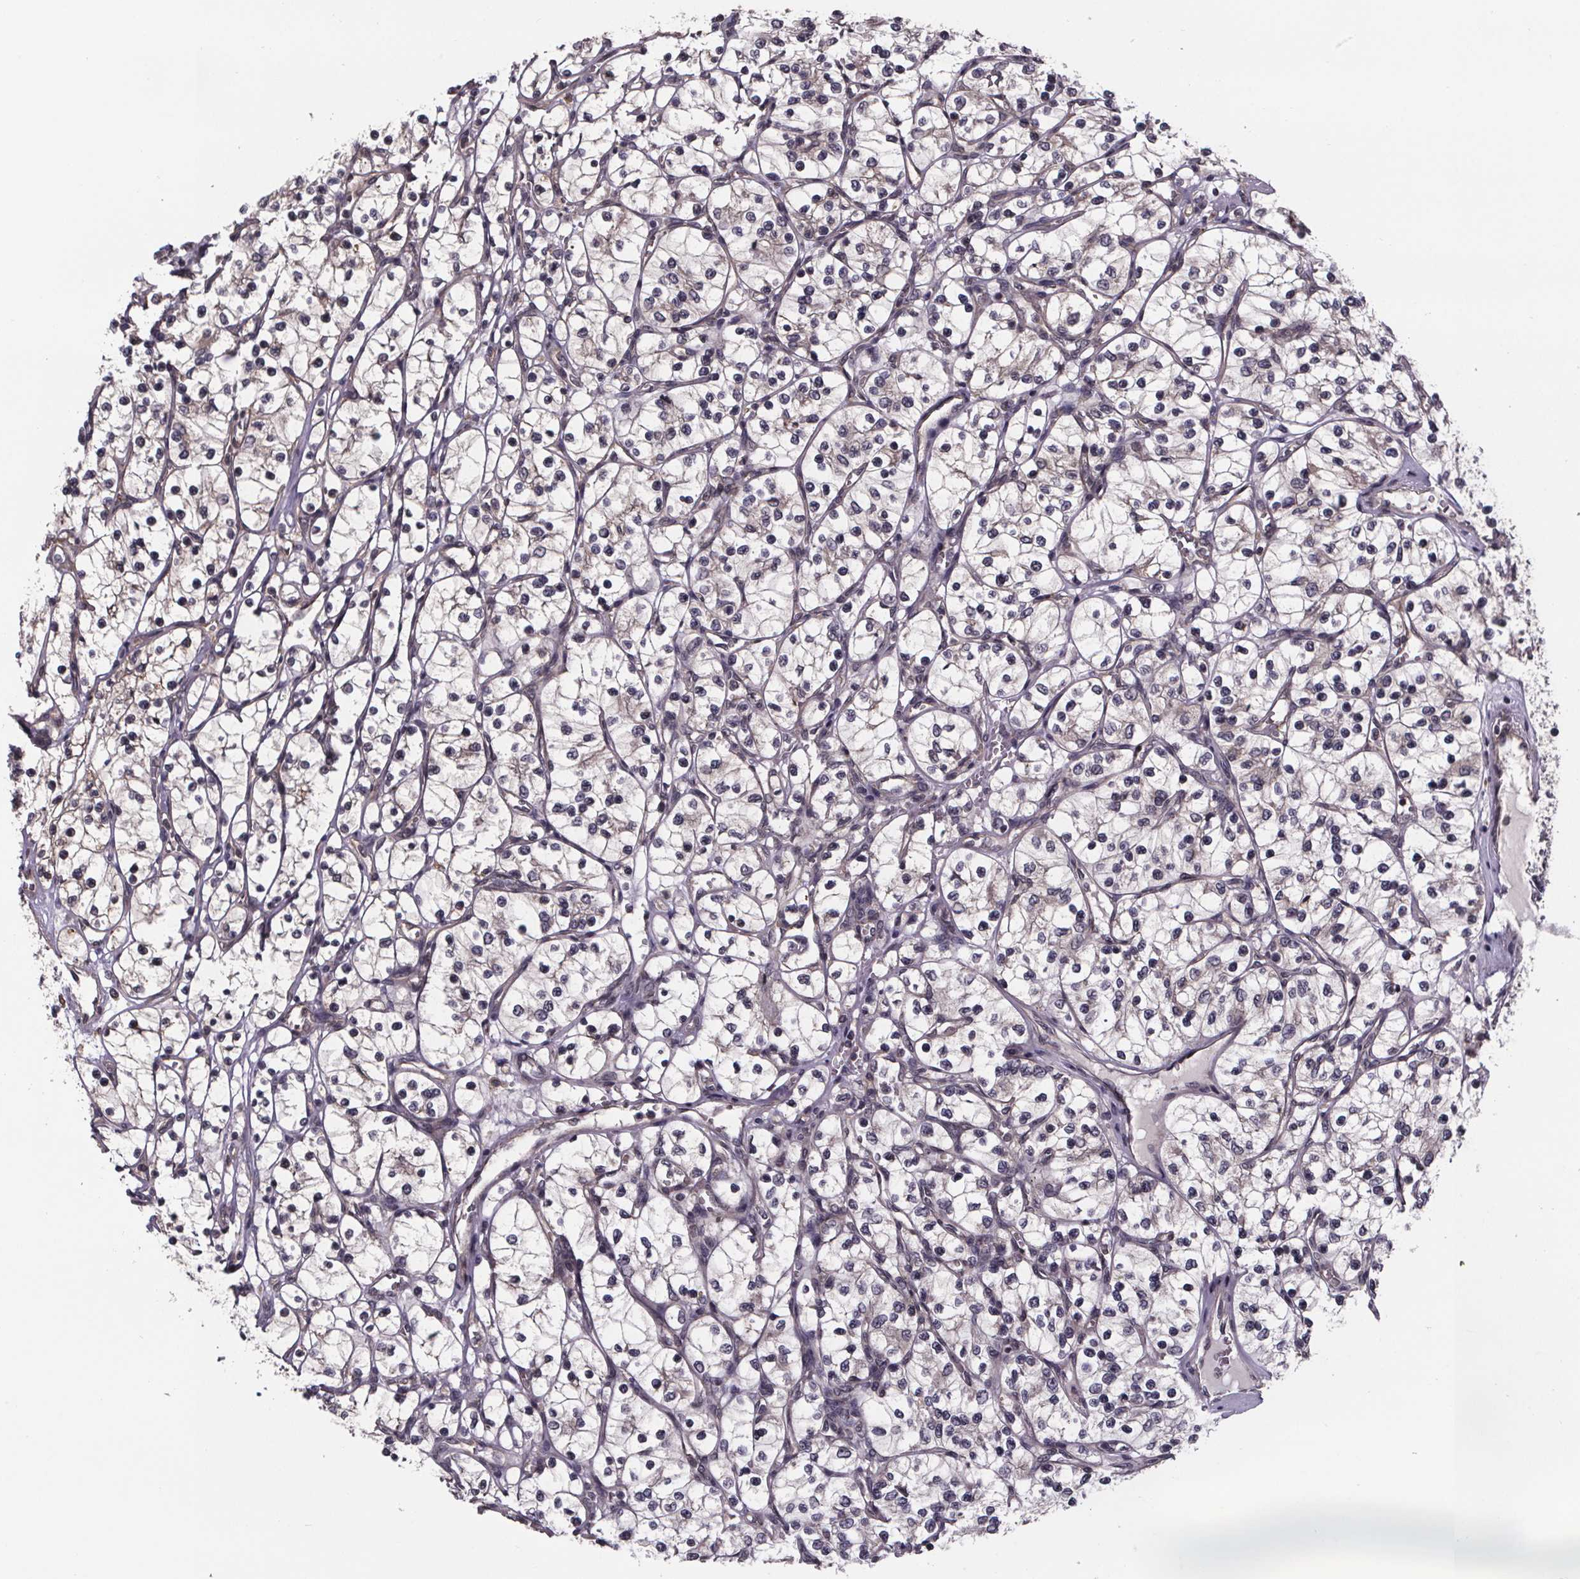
{"staining": {"intensity": "negative", "quantity": "none", "location": "none"}, "tissue": "renal cancer", "cell_type": "Tumor cells", "image_type": "cancer", "snomed": [{"axis": "morphology", "description": "Adenocarcinoma, NOS"}, {"axis": "topography", "description": "Kidney"}], "caption": "DAB (3,3'-diaminobenzidine) immunohistochemical staining of renal cancer (adenocarcinoma) demonstrates no significant staining in tumor cells.", "gene": "SAT1", "patient": {"sex": "female", "age": 69}}